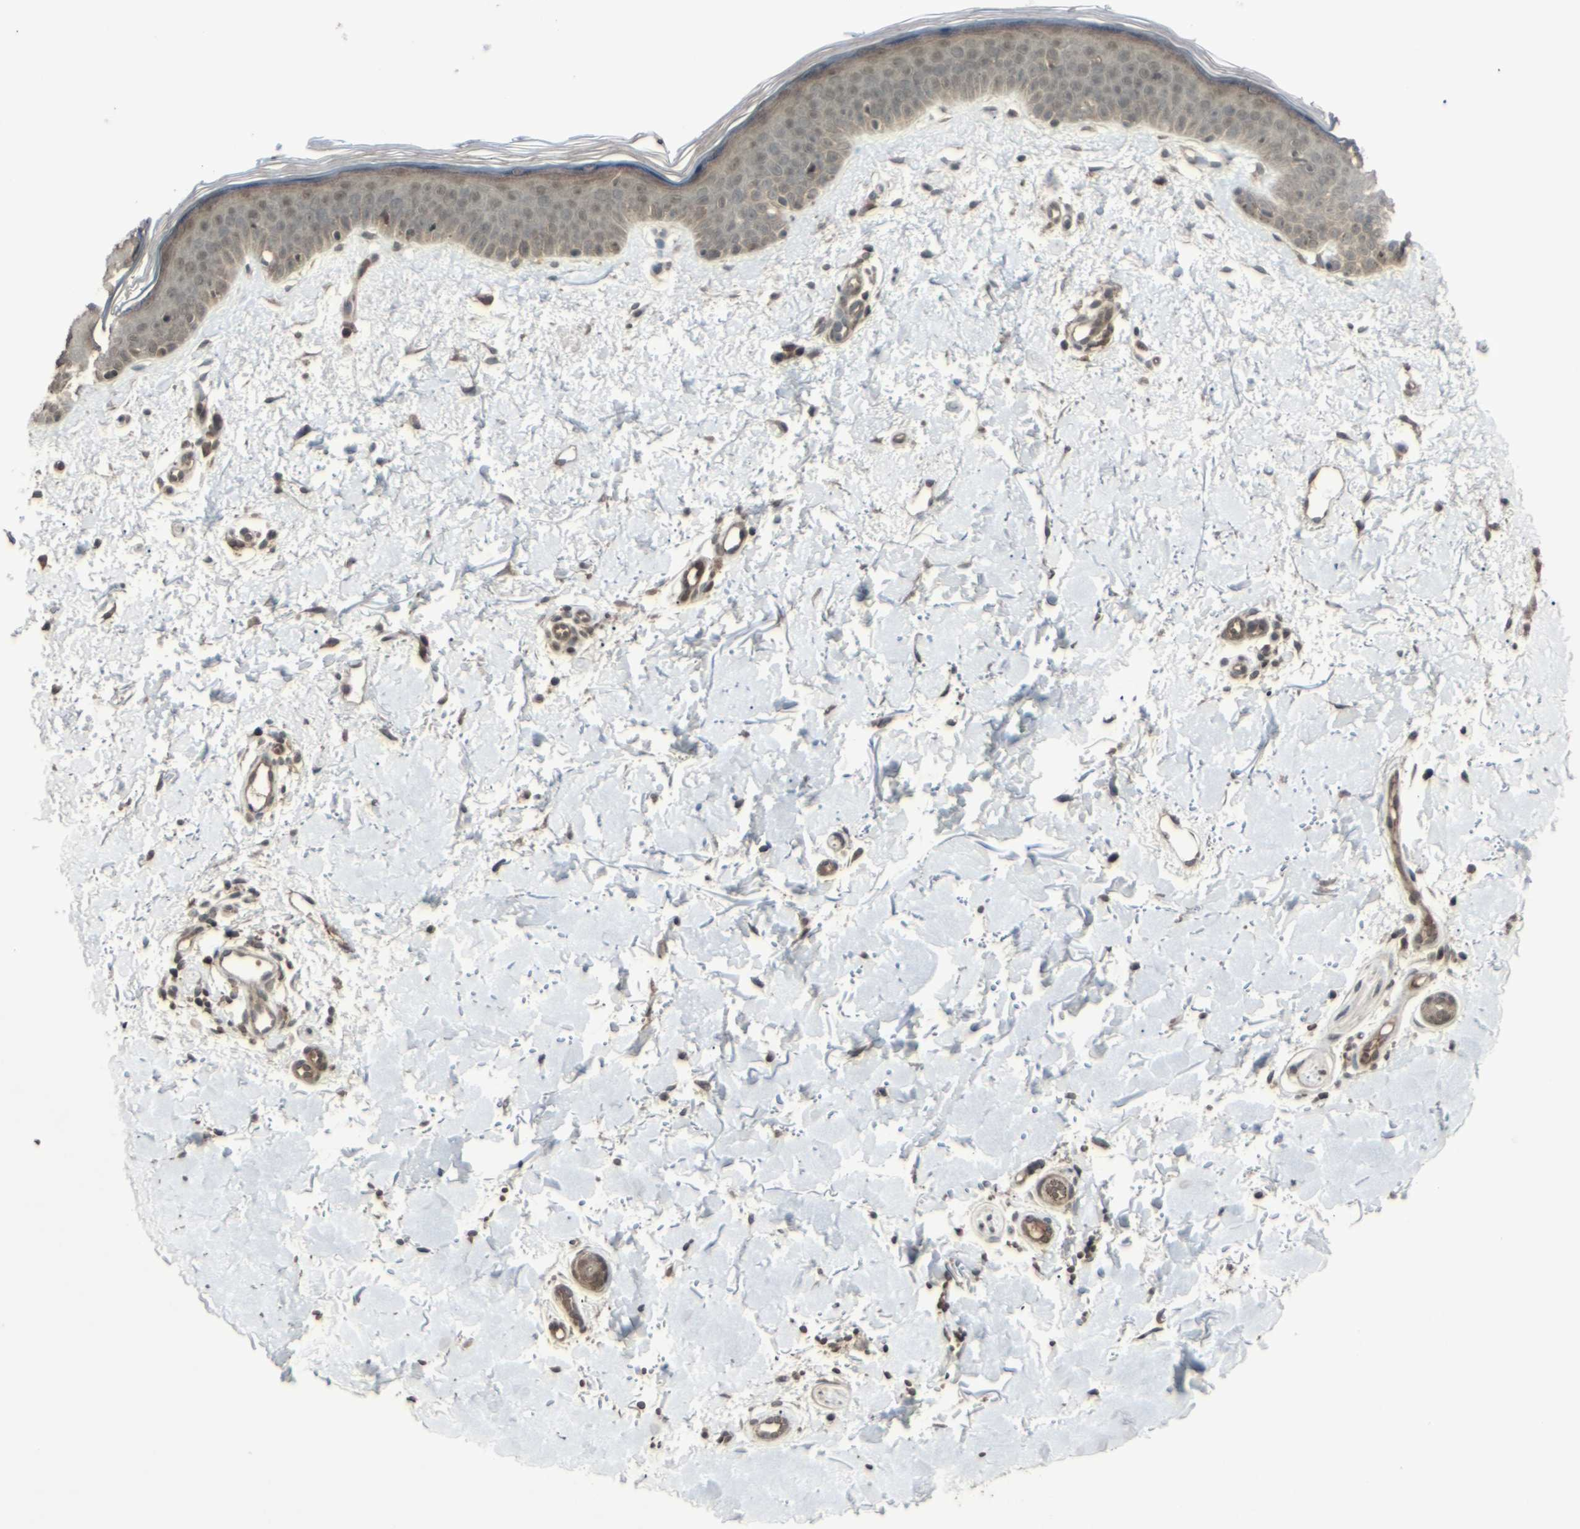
{"staining": {"intensity": "moderate", "quantity": ">75%", "location": "cytoplasmic/membranous,nuclear"}, "tissue": "skin", "cell_type": "Fibroblasts", "image_type": "normal", "snomed": [{"axis": "morphology", "description": "Normal tissue, NOS"}, {"axis": "topography", "description": "Skin"}], "caption": "Brown immunohistochemical staining in normal human skin demonstrates moderate cytoplasmic/membranous,nuclear staining in approximately >75% of fibroblasts. The staining was performed using DAB to visualize the protein expression in brown, while the nuclei were stained in blue with hematoxylin (Magnification: 20x).", "gene": "BLNK", "patient": {"sex": "female", "age": 56}}